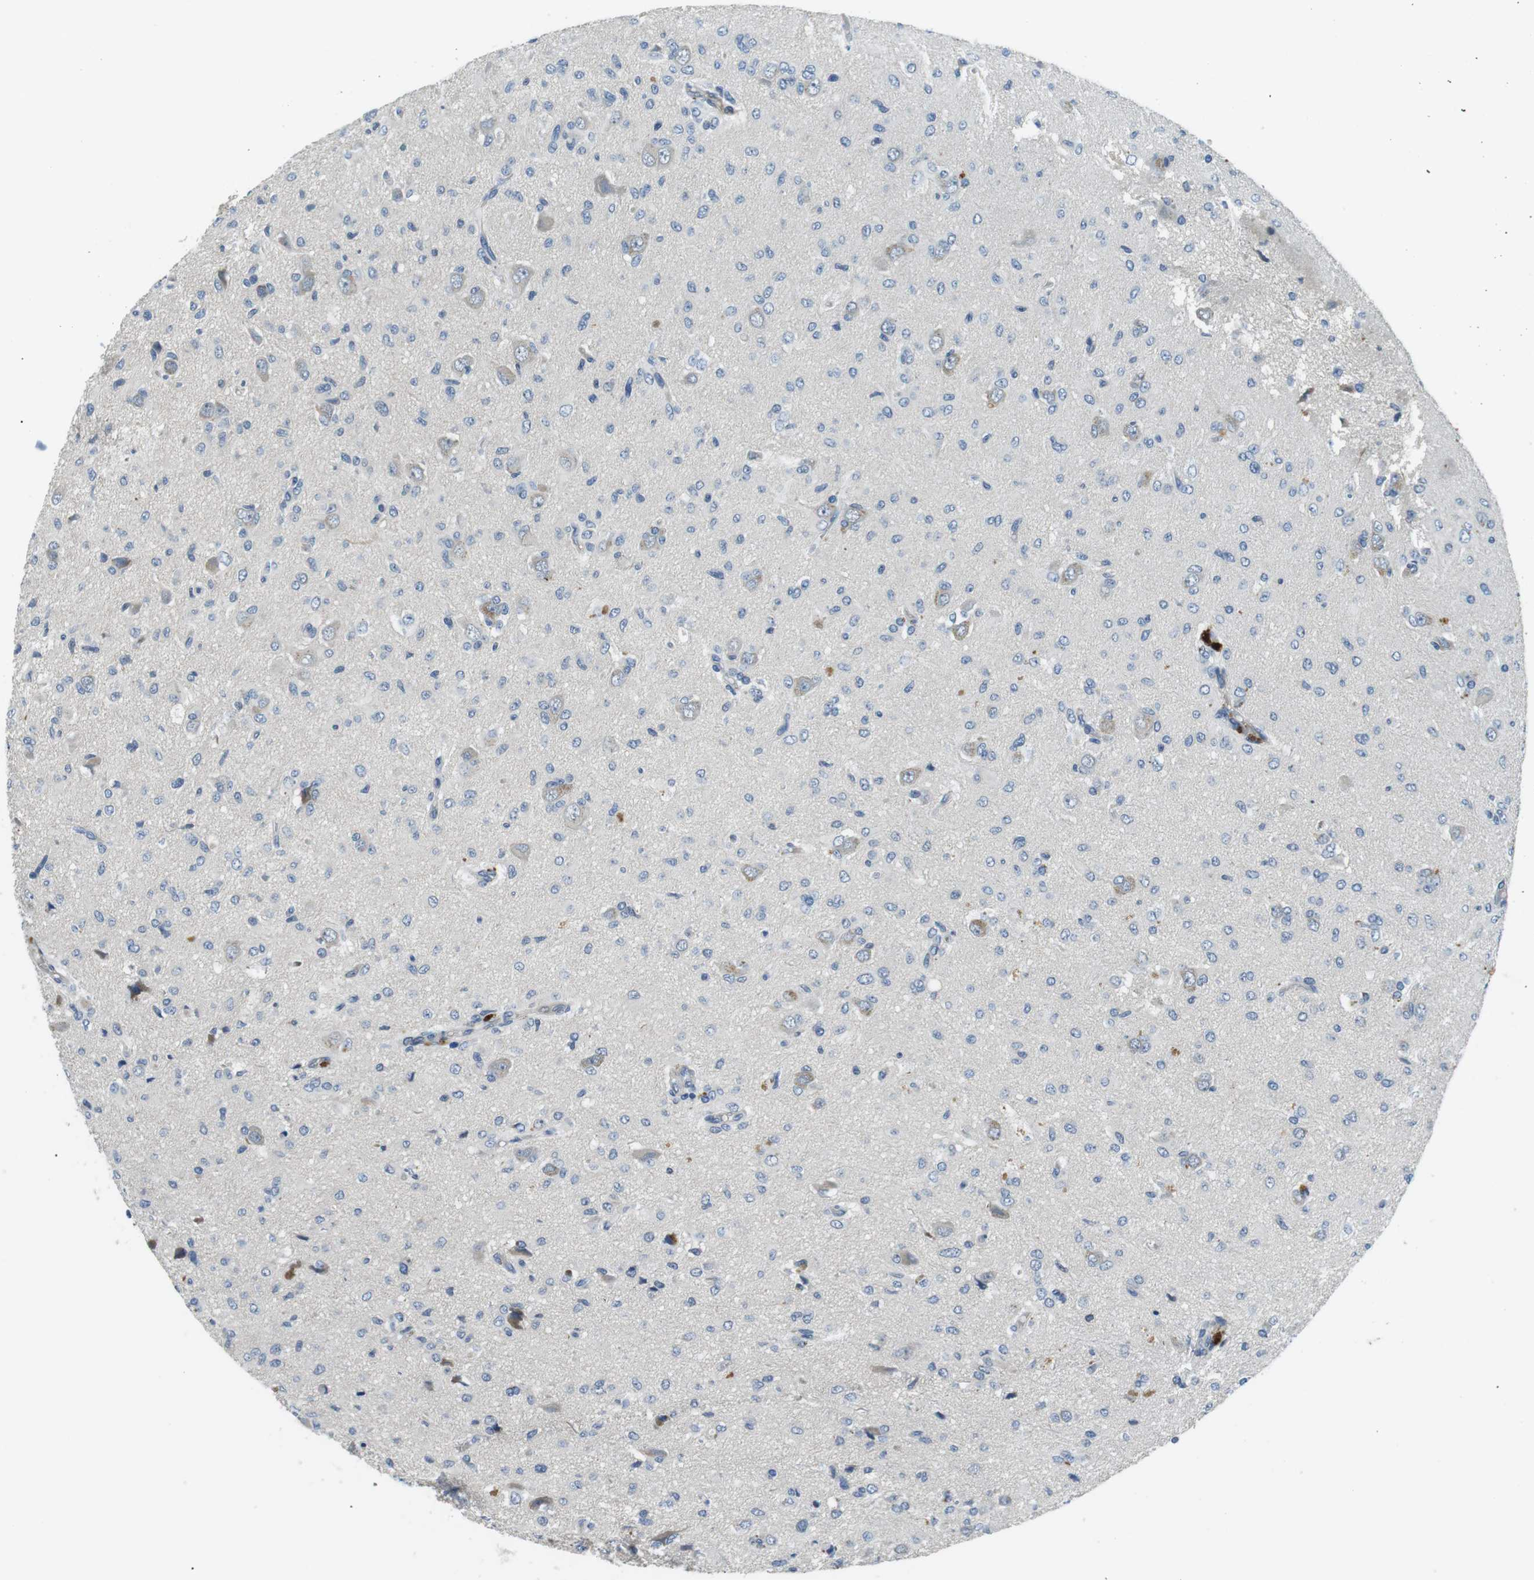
{"staining": {"intensity": "negative", "quantity": "none", "location": "none"}, "tissue": "glioma", "cell_type": "Tumor cells", "image_type": "cancer", "snomed": [{"axis": "morphology", "description": "Glioma, malignant, High grade"}, {"axis": "topography", "description": "Brain"}], "caption": "Immunohistochemistry micrograph of neoplastic tissue: malignant glioma (high-grade) stained with DAB reveals no significant protein staining in tumor cells.", "gene": "WSCD1", "patient": {"sex": "female", "age": 59}}